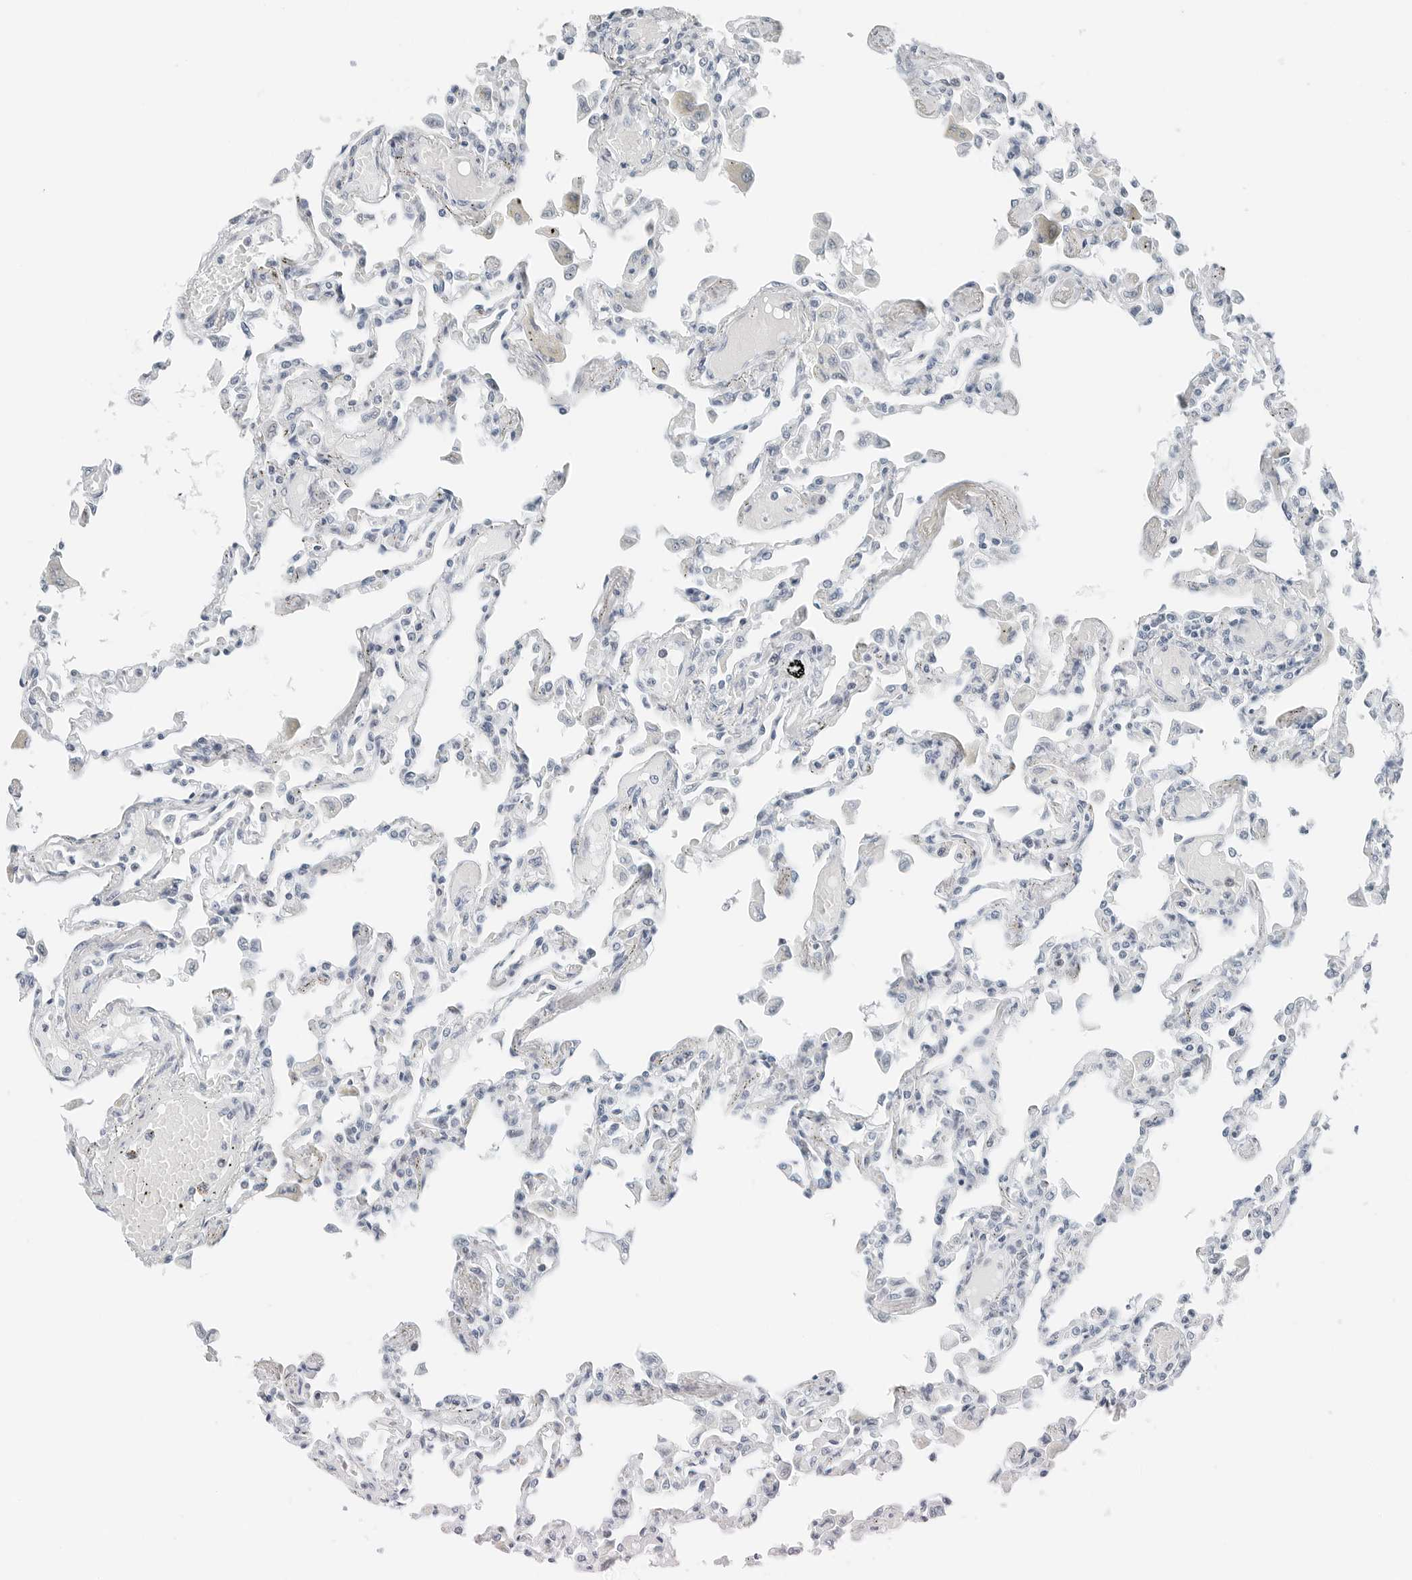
{"staining": {"intensity": "moderate", "quantity": "<25%", "location": "nuclear"}, "tissue": "lung", "cell_type": "Alveolar cells", "image_type": "normal", "snomed": [{"axis": "morphology", "description": "Normal tissue, NOS"}, {"axis": "topography", "description": "Bronchus"}, {"axis": "topography", "description": "Lung"}], "caption": "The image exhibits staining of unremarkable lung, revealing moderate nuclear protein staining (brown color) within alveolar cells.", "gene": "NTMT2", "patient": {"sex": "female", "age": 49}}